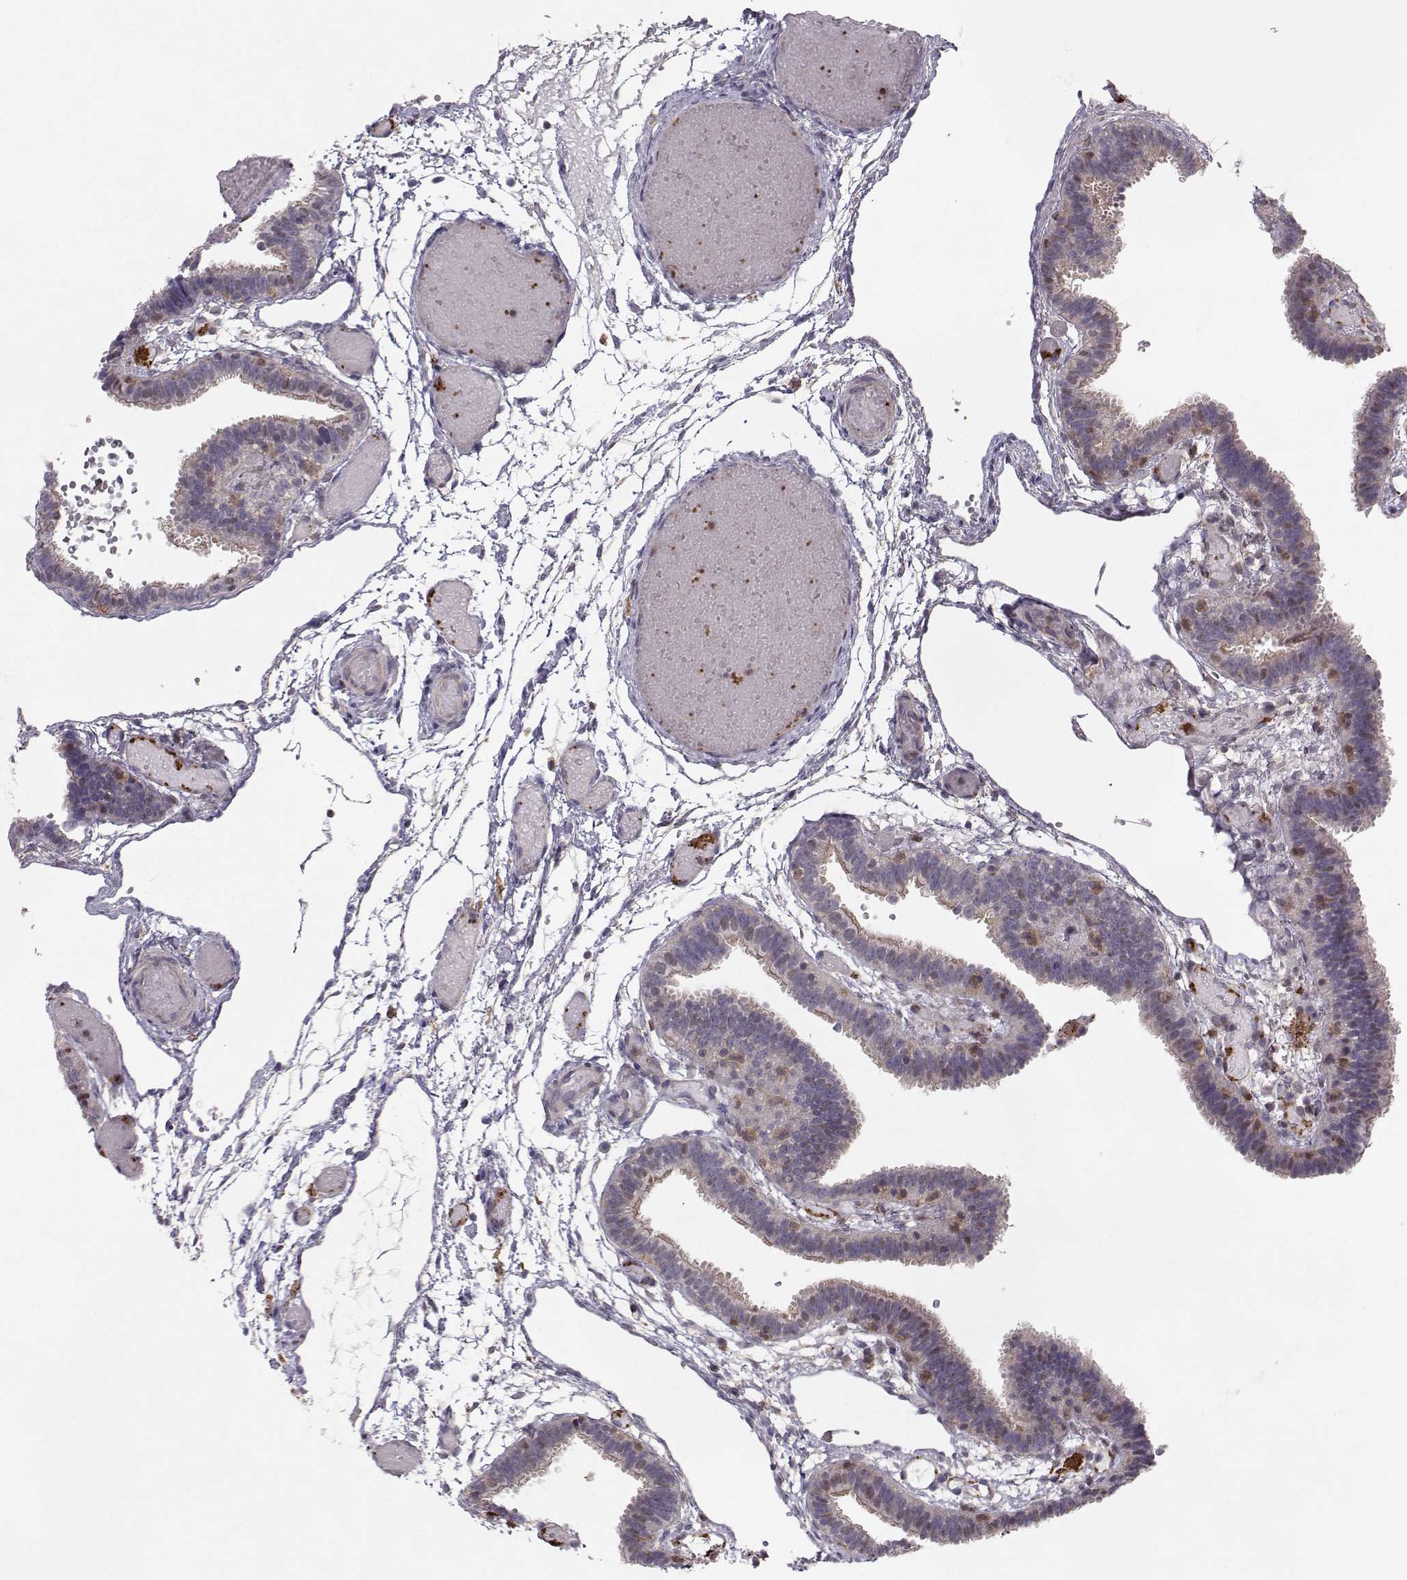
{"staining": {"intensity": "negative", "quantity": "none", "location": "none"}, "tissue": "fallopian tube", "cell_type": "Glandular cells", "image_type": "normal", "snomed": [{"axis": "morphology", "description": "Normal tissue, NOS"}, {"axis": "topography", "description": "Fallopian tube"}], "caption": "IHC image of normal fallopian tube: fallopian tube stained with DAB reveals no significant protein staining in glandular cells. (DAB (3,3'-diaminobenzidine) IHC with hematoxylin counter stain).", "gene": "ASB16", "patient": {"sex": "female", "age": 37}}